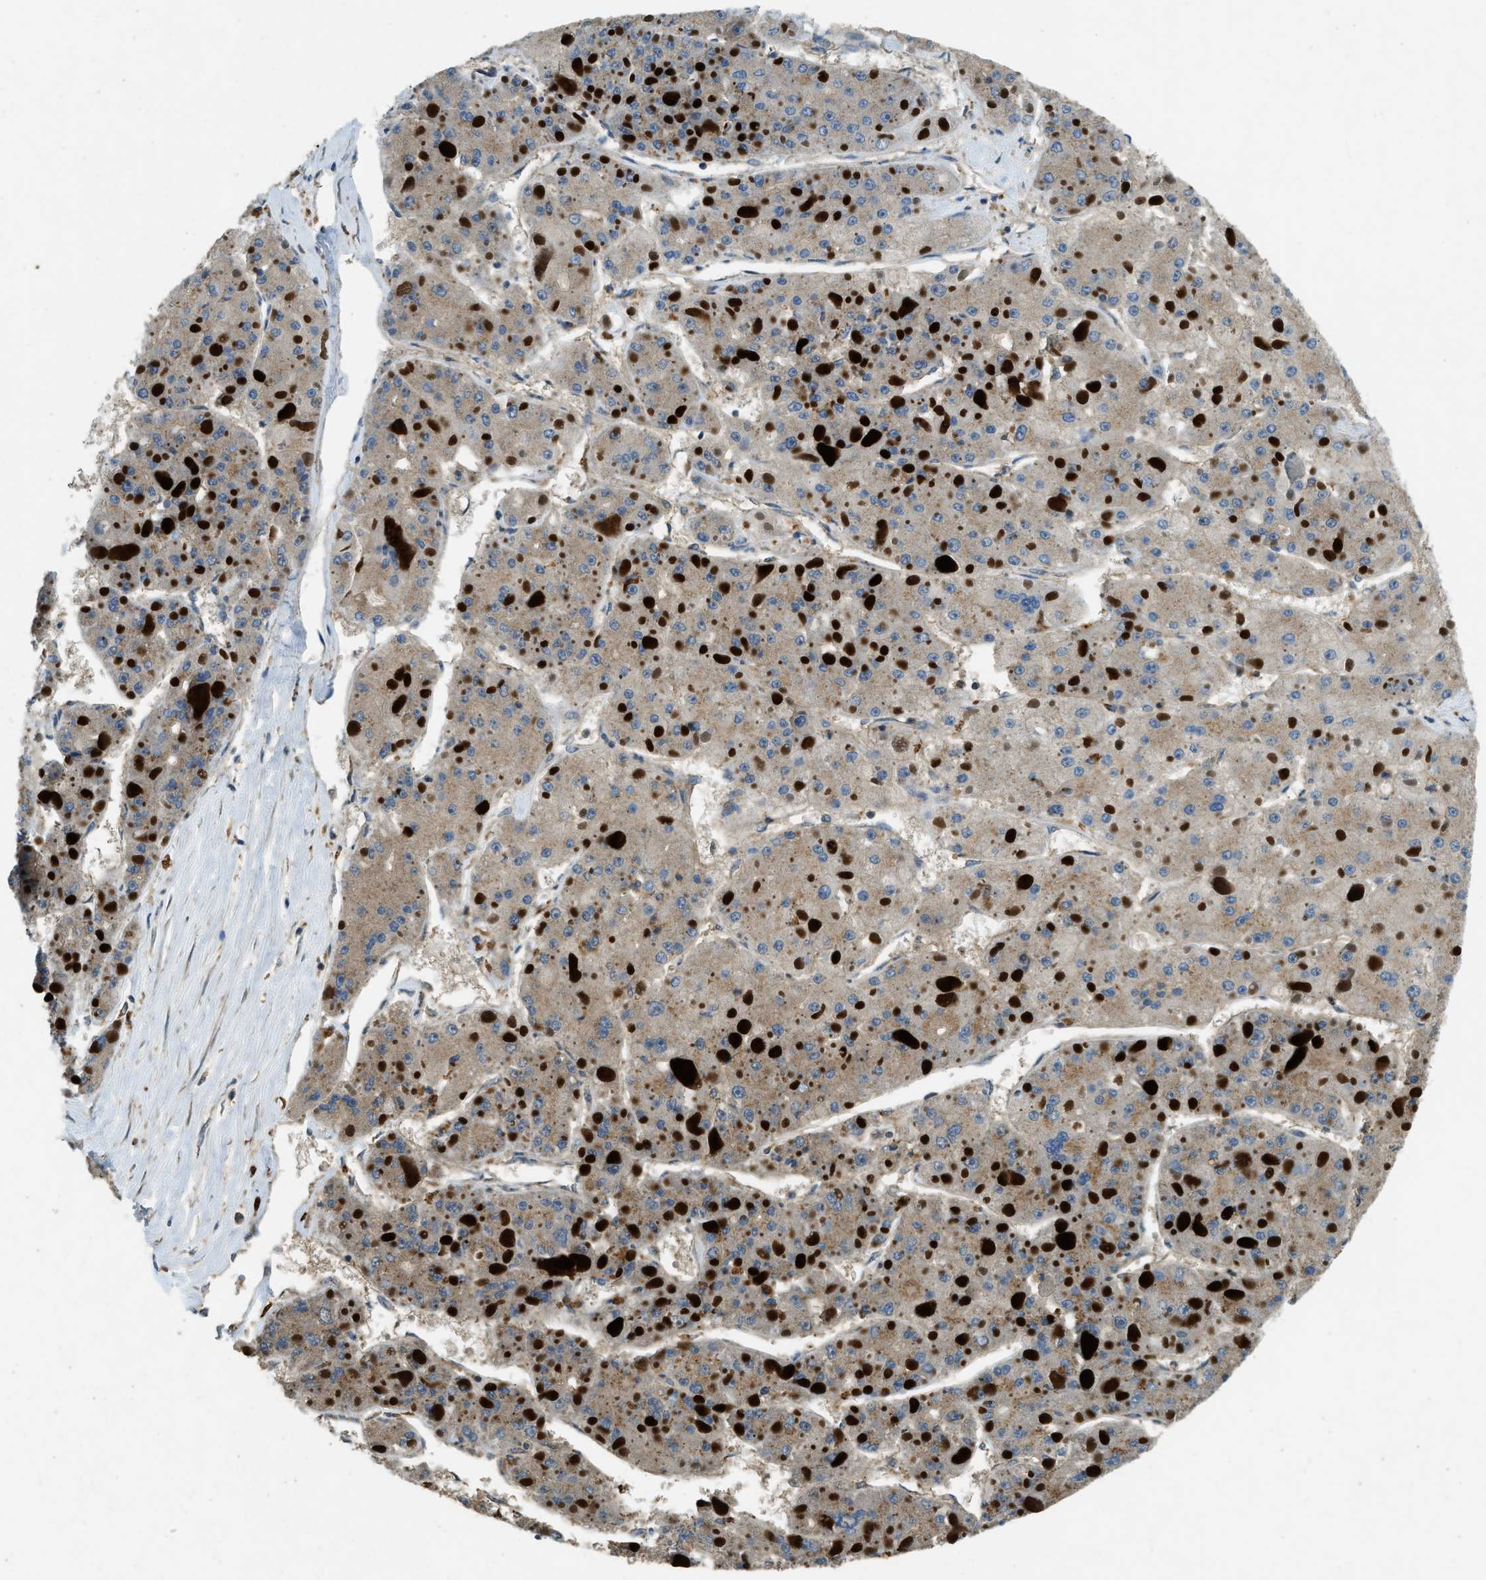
{"staining": {"intensity": "weak", "quantity": "<25%", "location": "cytoplasmic/membranous"}, "tissue": "liver cancer", "cell_type": "Tumor cells", "image_type": "cancer", "snomed": [{"axis": "morphology", "description": "Carcinoma, Hepatocellular, NOS"}, {"axis": "topography", "description": "Liver"}], "caption": "IHC histopathology image of hepatocellular carcinoma (liver) stained for a protein (brown), which shows no staining in tumor cells.", "gene": "ATP8B1", "patient": {"sex": "female", "age": 73}}